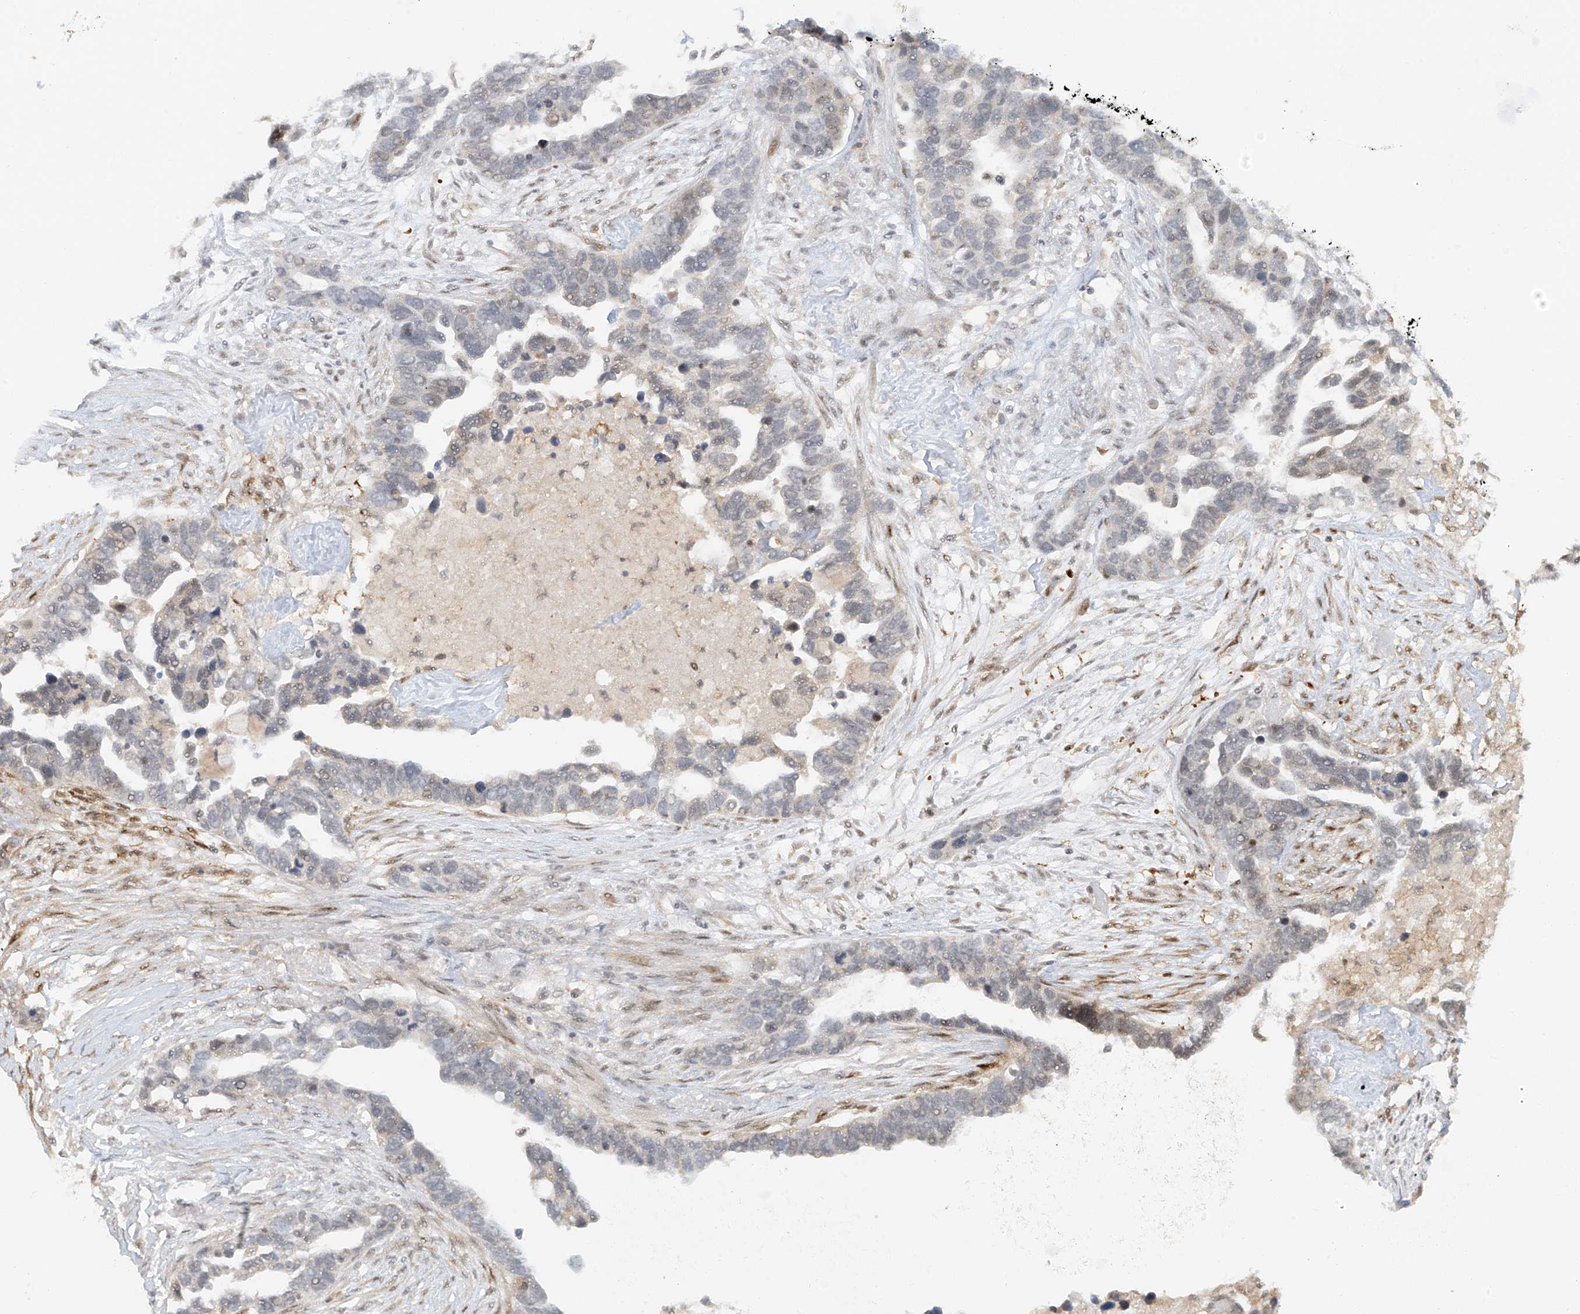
{"staining": {"intensity": "negative", "quantity": "none", "location": "none"}, "tissue": "ovarian cancer", "cell_type": "Tumor cells", "image_type": "cancer", "snomed": [{"axis": "morphology", "description": "Cystadenocarcinoma, serous, NOS"}, {"axis": "topography", "description": "Ovary"}], "caption": "Histopathology image shows no significant protein positivity in tumor cells of ovarian cancer (serous cystadenocarcinoma). Brightfield microscopy of immunohistochemistry stained with DAB (3,3'-diaminobenzidine) (brown) and hematoxylin (blue), captured at high magnification.", "gene": "MIPEP", "patient": {"sex": "female", "age": 54}}